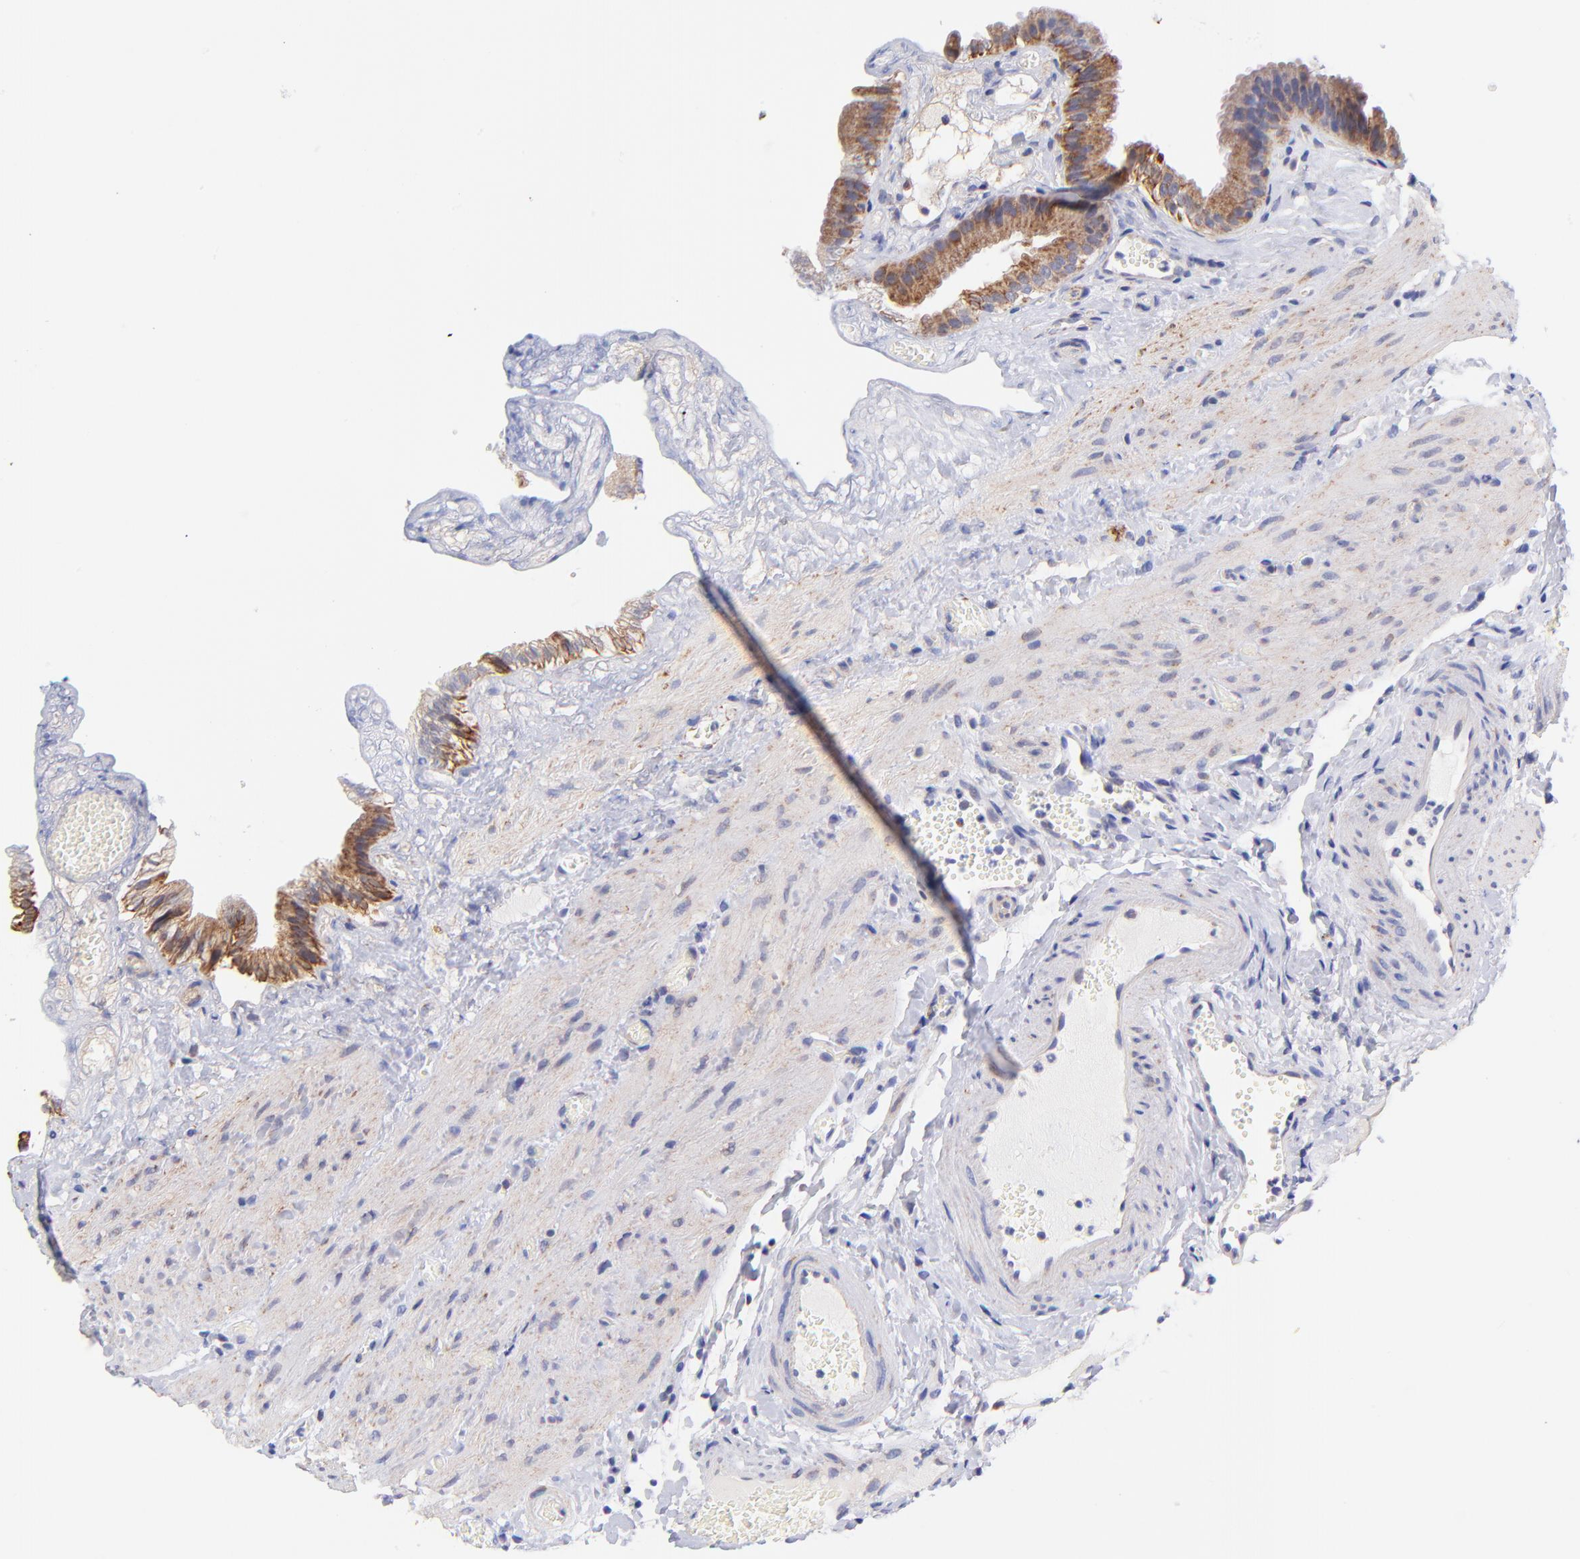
{"staining": {"intensity": "moderate", "quantity": ">75%", "location": "cytoplasmic/membranous"}, "tissue": "gallbladder", "cell_type": "Glandular cells", "image_type": "normal", "snomed": [{"axis": "morphology", "description": "Normal tissue, NOS"}, {"axis": "topography", "description": "Gallbladder"}], "caption": "Immunohistochemistry histopathology image of unremarkable gallbladder stained for a protein (brown), which exhibits medium levels of moderate cytoplasmic/membranous expression in about >75% of glandular cells.", "gene": "NDUFB7", "patient": {"sex": "female", "age": 24}}